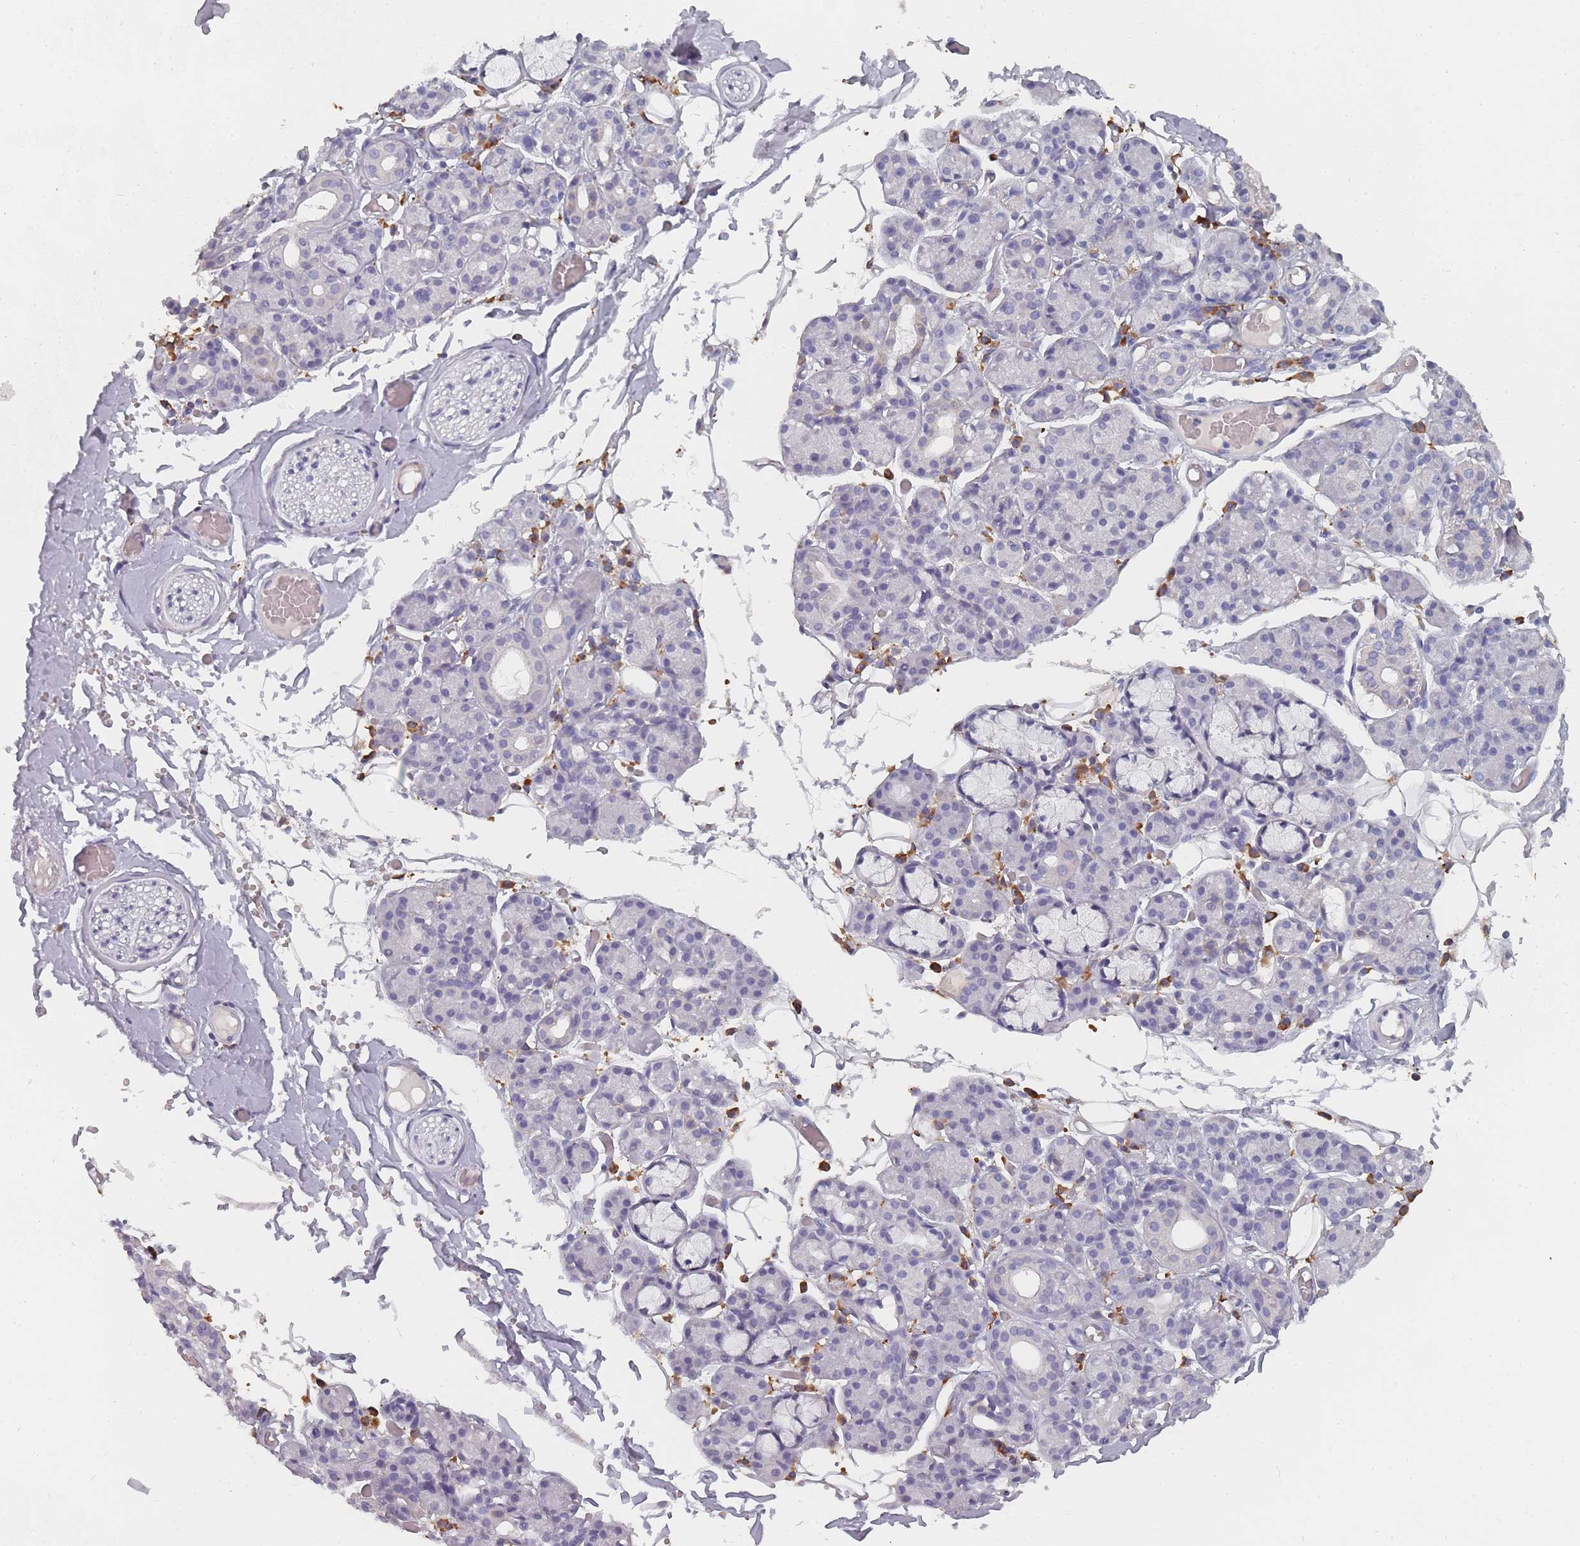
{"staining": {"intensity": "negative", "quantity": "none", "location": "none"}, "tissue": "salivary gland", "cell_type": "Glandular cells", "image_type": "normal", "snomed": [{"axis": "morphology", "description": "Normal tissue, NOS"}, {"axis": "topography", "description": "Salivary gland"}], "caption": "Immunohistochemistry (IHC) of unremarkable salivary gland reveals no staining in glandular cells. The staining was performed using DAB (3,3'-diaminobenzidine) to visualize the protein expression in brown, while the nuclei were stained in blue with hematoxylin (Magnification: 20x).", "gene": "SLC35E4", "patient": {"sex": "male", "age": 63}}